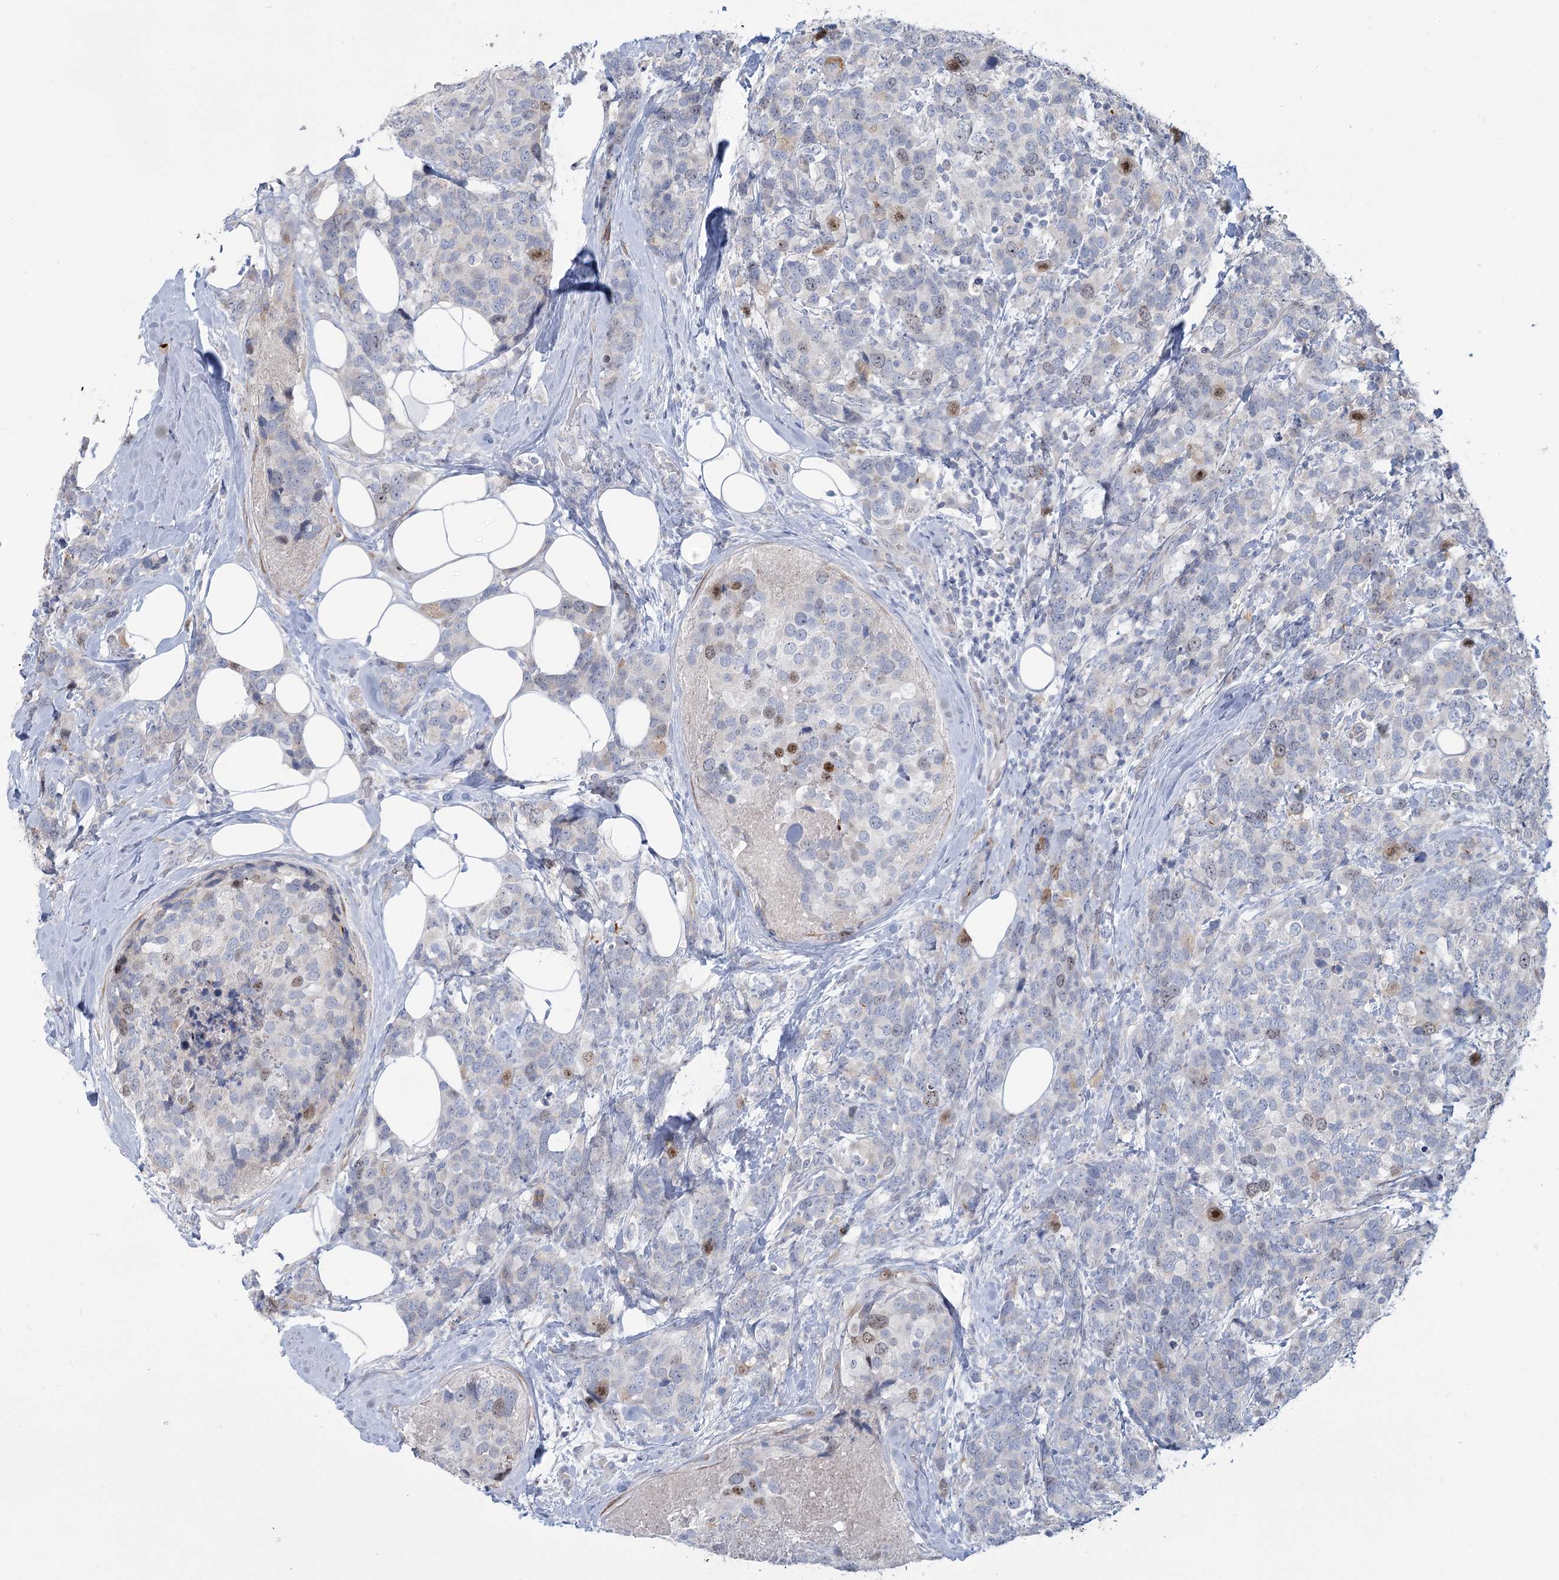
{"staining": {"intensity": "moderate", "quantity": "<25%", "location": "nuclear"}, "tissue": "breast cancer", "cell_type": "Tumor cells", "image_type": "cancer", "snomed": [{"axis": "morphology", "description": "Lobular carcinoma"}, {"axis": "topography", "description": "Breast"}], "caption": "Tumor cells display moderate nuclear staining in approximately <25% of cells in breast cancer (lobular carcinoma).", "gene": "ABITRAM", "patient": {"sex": "female", "age": 59}}